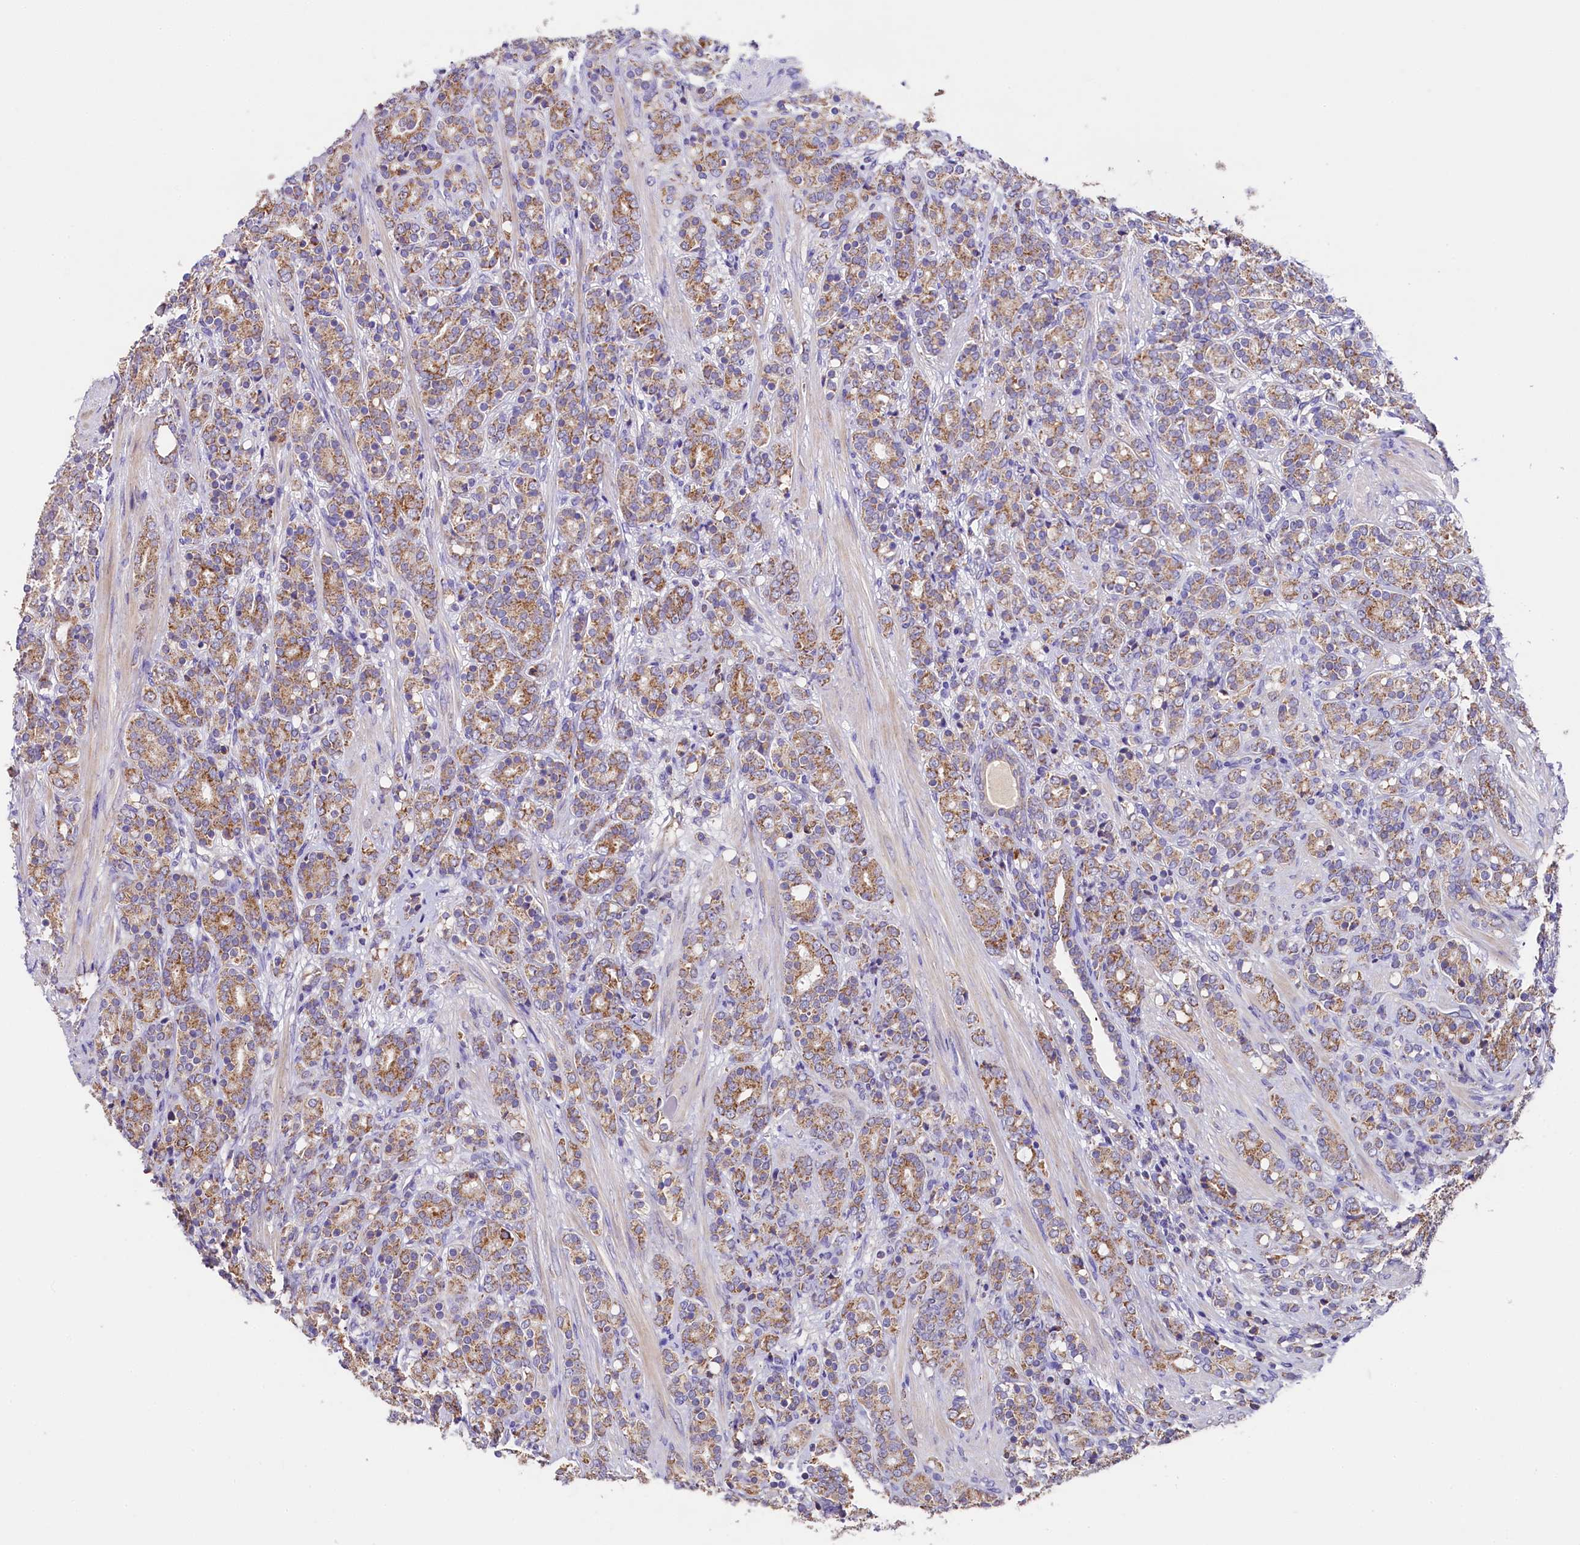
{"staining": {"intensity": "moderate", "quantity": ">75%", "location": "cytoplasmic/membranous"}, "tissue": "prostate cancer", "cell_type": "Tumor cells", "image_type": "cancer", "snomed": [{"axis": "morphology", "description": "Adenocarcinoma, High grade"}, {"axis": "topography", "description": "Prostate"}], "caption": "This photomicrograph shows immunohistochemistry (IHC) staining of human prostate cancer (high-grade adenocarcinoma), with medium moderate cytoplasmic/membranous positivity in about >75% of tumor cells.", "gene": "PMPCB", "patient": {"sex": "male", "age": 62}}